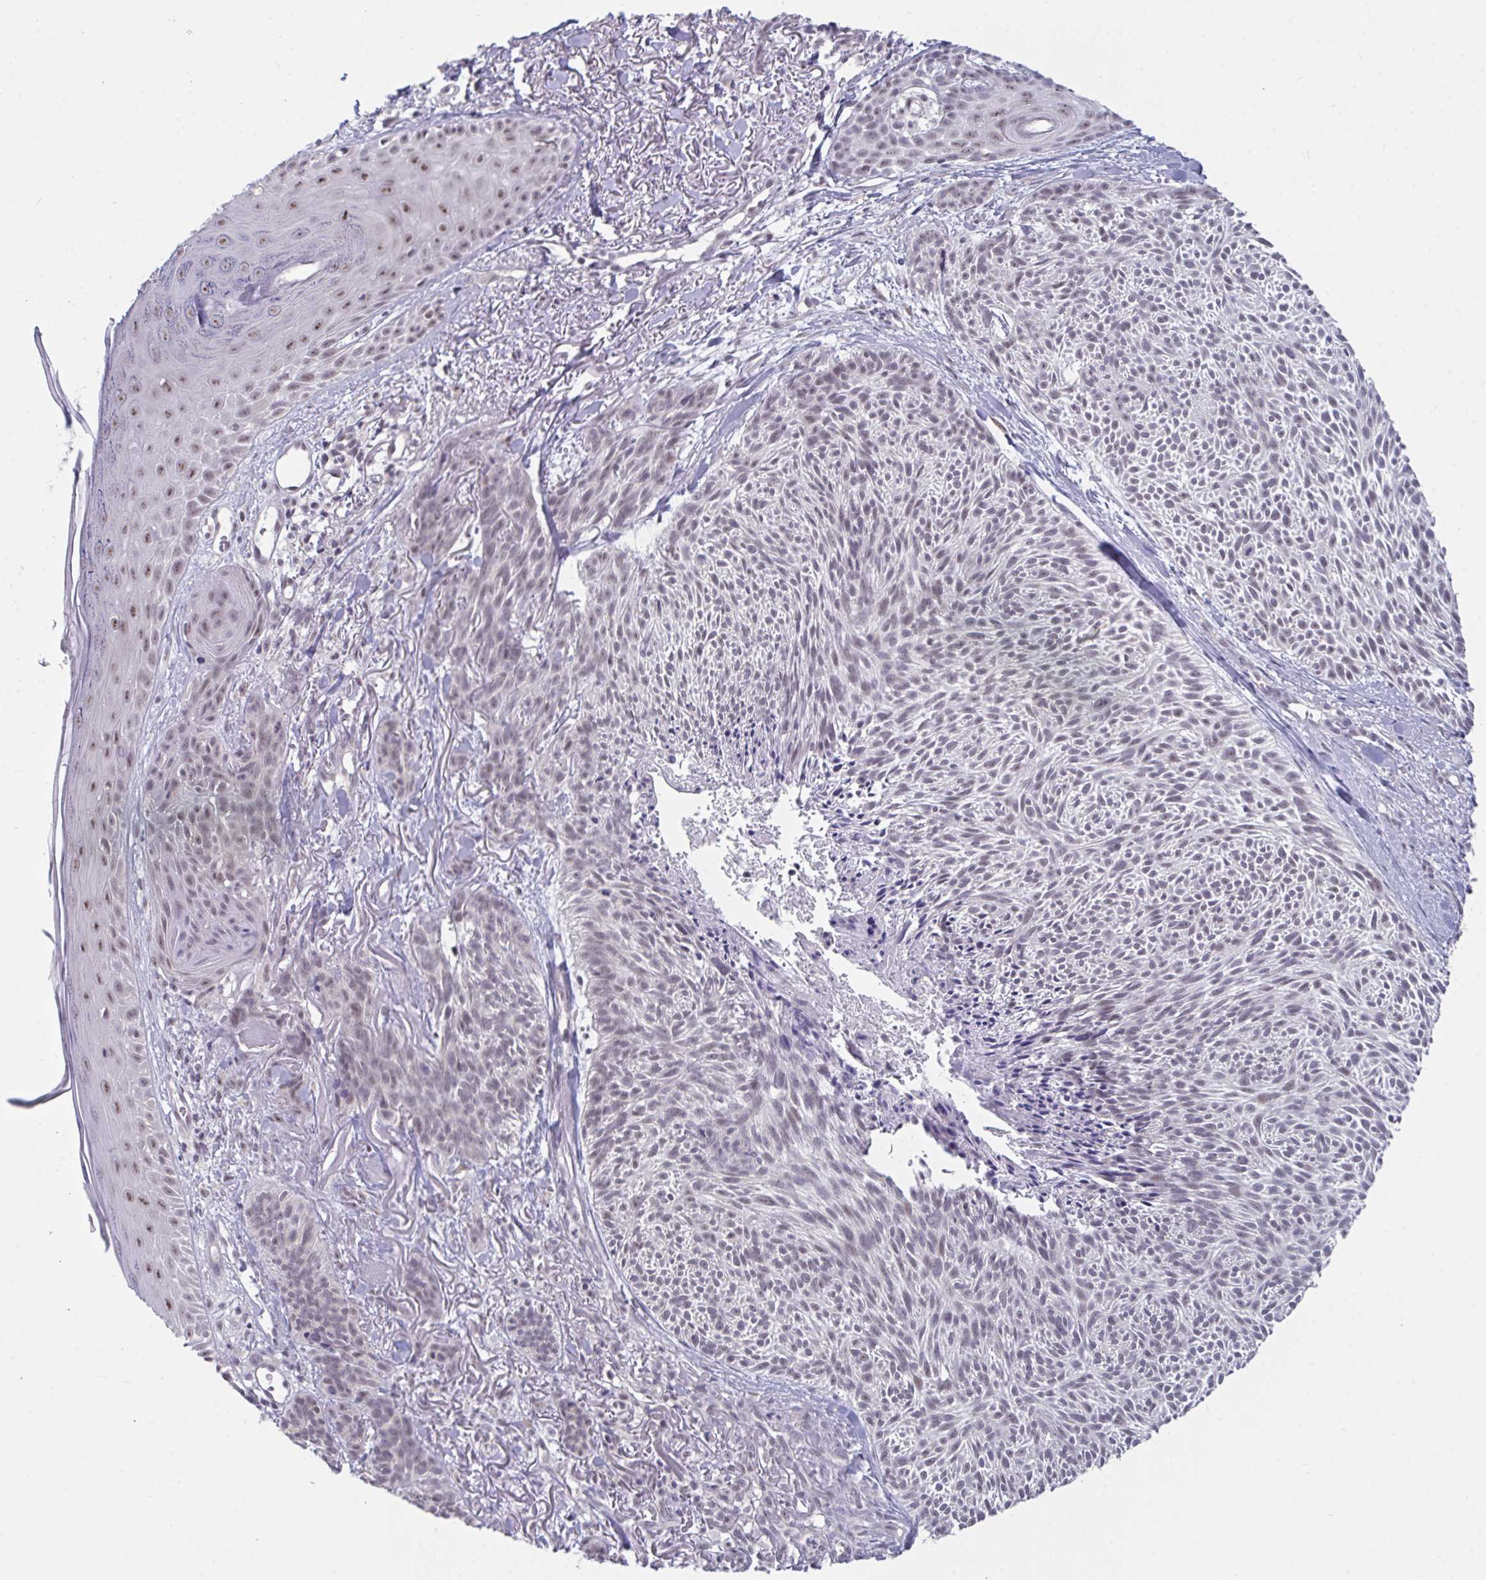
{"staining": {"intensity": "negative", "quantity": "none", "location": "none"}, "tissue": "skin cancer", "cell_type": "Tumor cells", "image_type": "cancer", "snomed": [{"axis": "morphology", "description": "Basal cell carcinoma"}, {"axis": "topography", "description": "Skin"}], "caption": "Micrograph shows no protein expression in tumor cells of skin cancer (basal cell carcinoma) tissue.", "gene": "PRR14", "patient": {"sex": "female", "age": 78}}